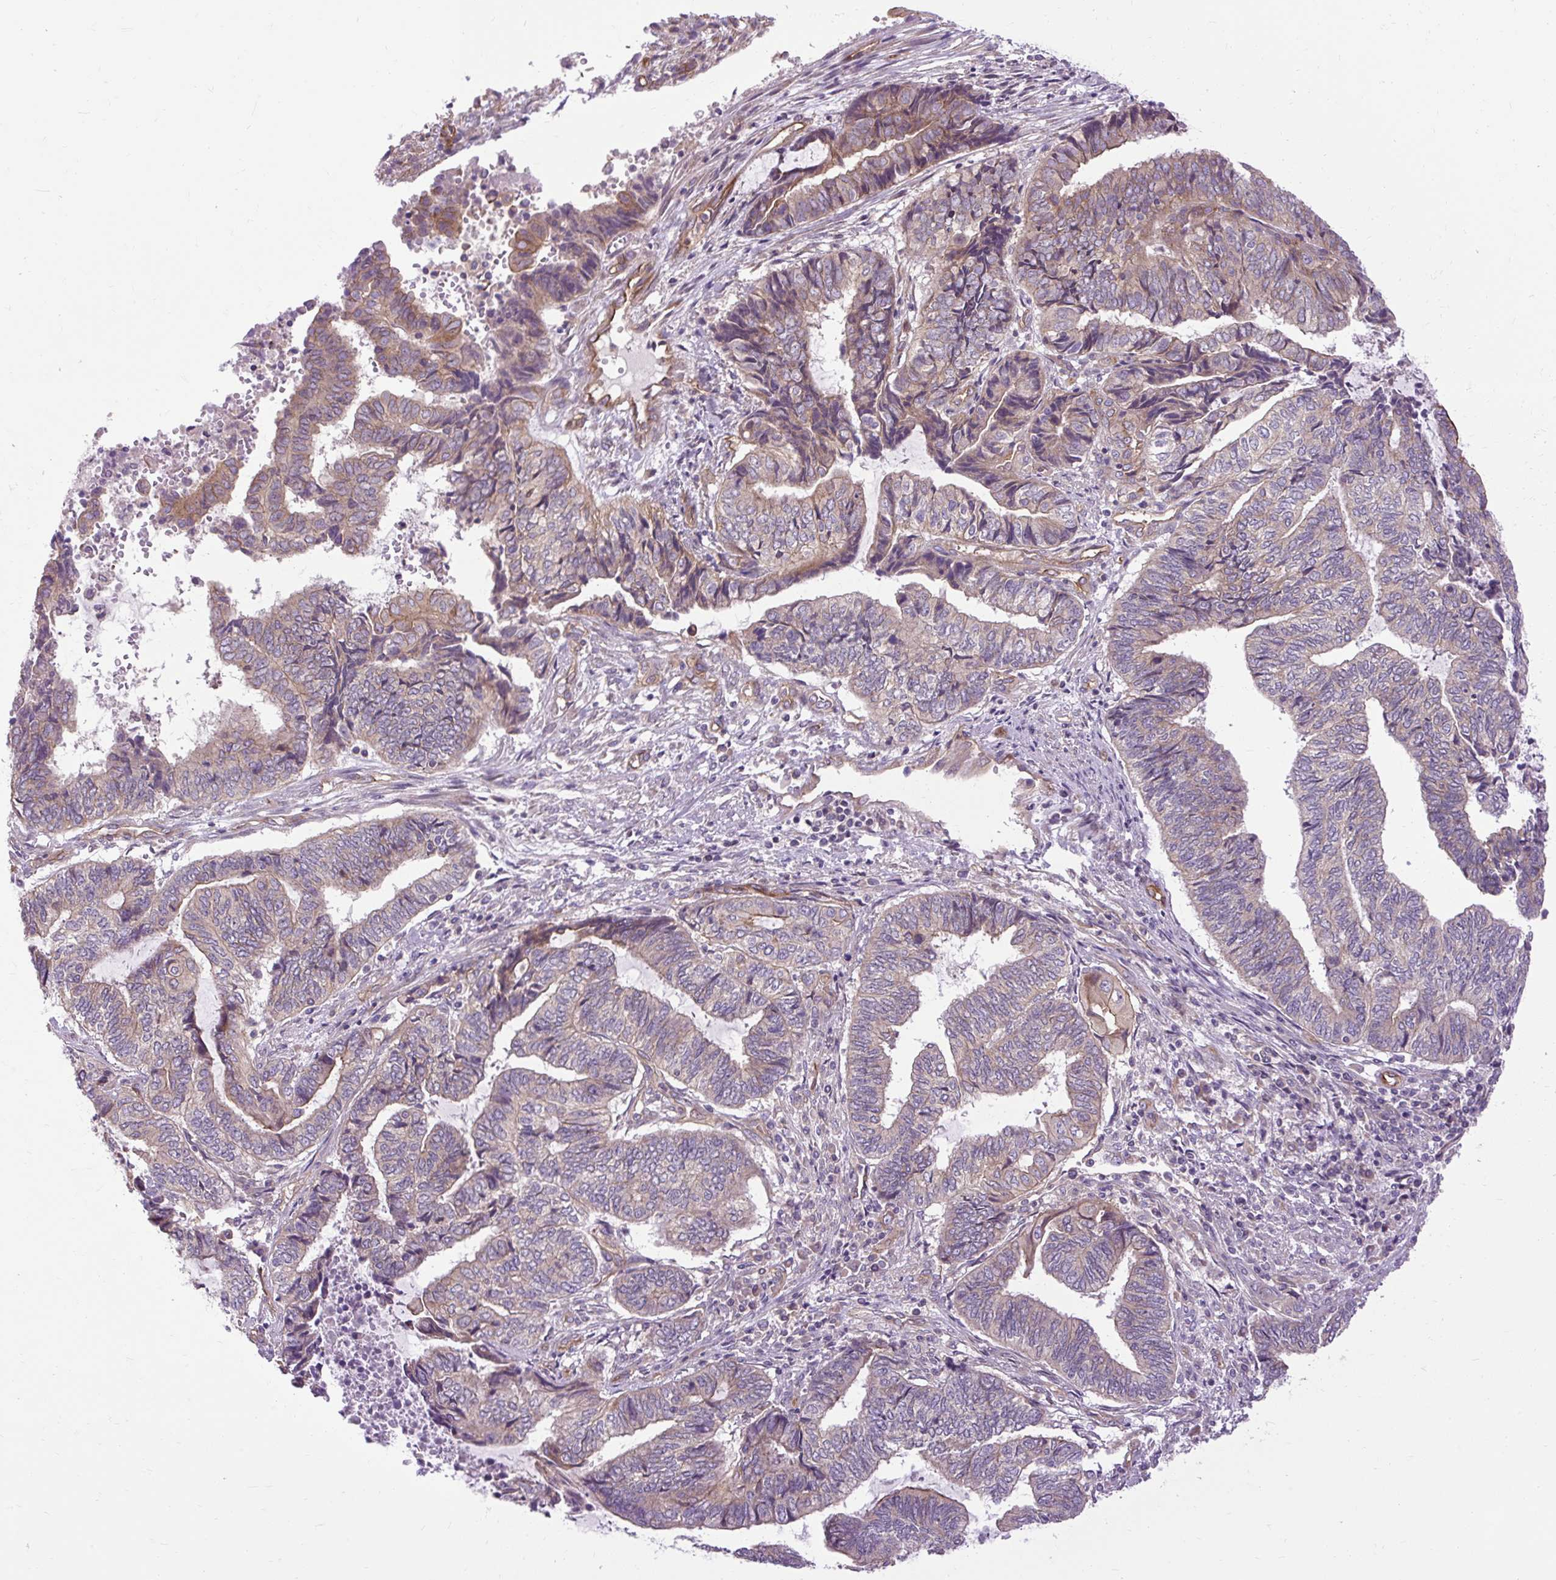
{"staining": {"intensity": "moderate", "quantity": "<25%", "location": "cytoplasmic/membranous"}, "tissue": "endometrial cancer", "cell_type": "Tumor cells", "image_type": "cancer", "snomed": [{"axis": "morphology", "description": "Adenocarcinoma, NOS"}, {"axis": "topography", "description": "Uterus"}, {"axis": "topography", "description": "Endometrium"}], "caption": "Protein positivity by immunohistochemistry (IHC) demonstrates moderate cytoplasmic/membranous staining in approximately <25% of tumor cells in endometrial cancer (adenocarcinoma).", "gene": "CCDC93", "patient": {"sex": "female", "age": 70}}